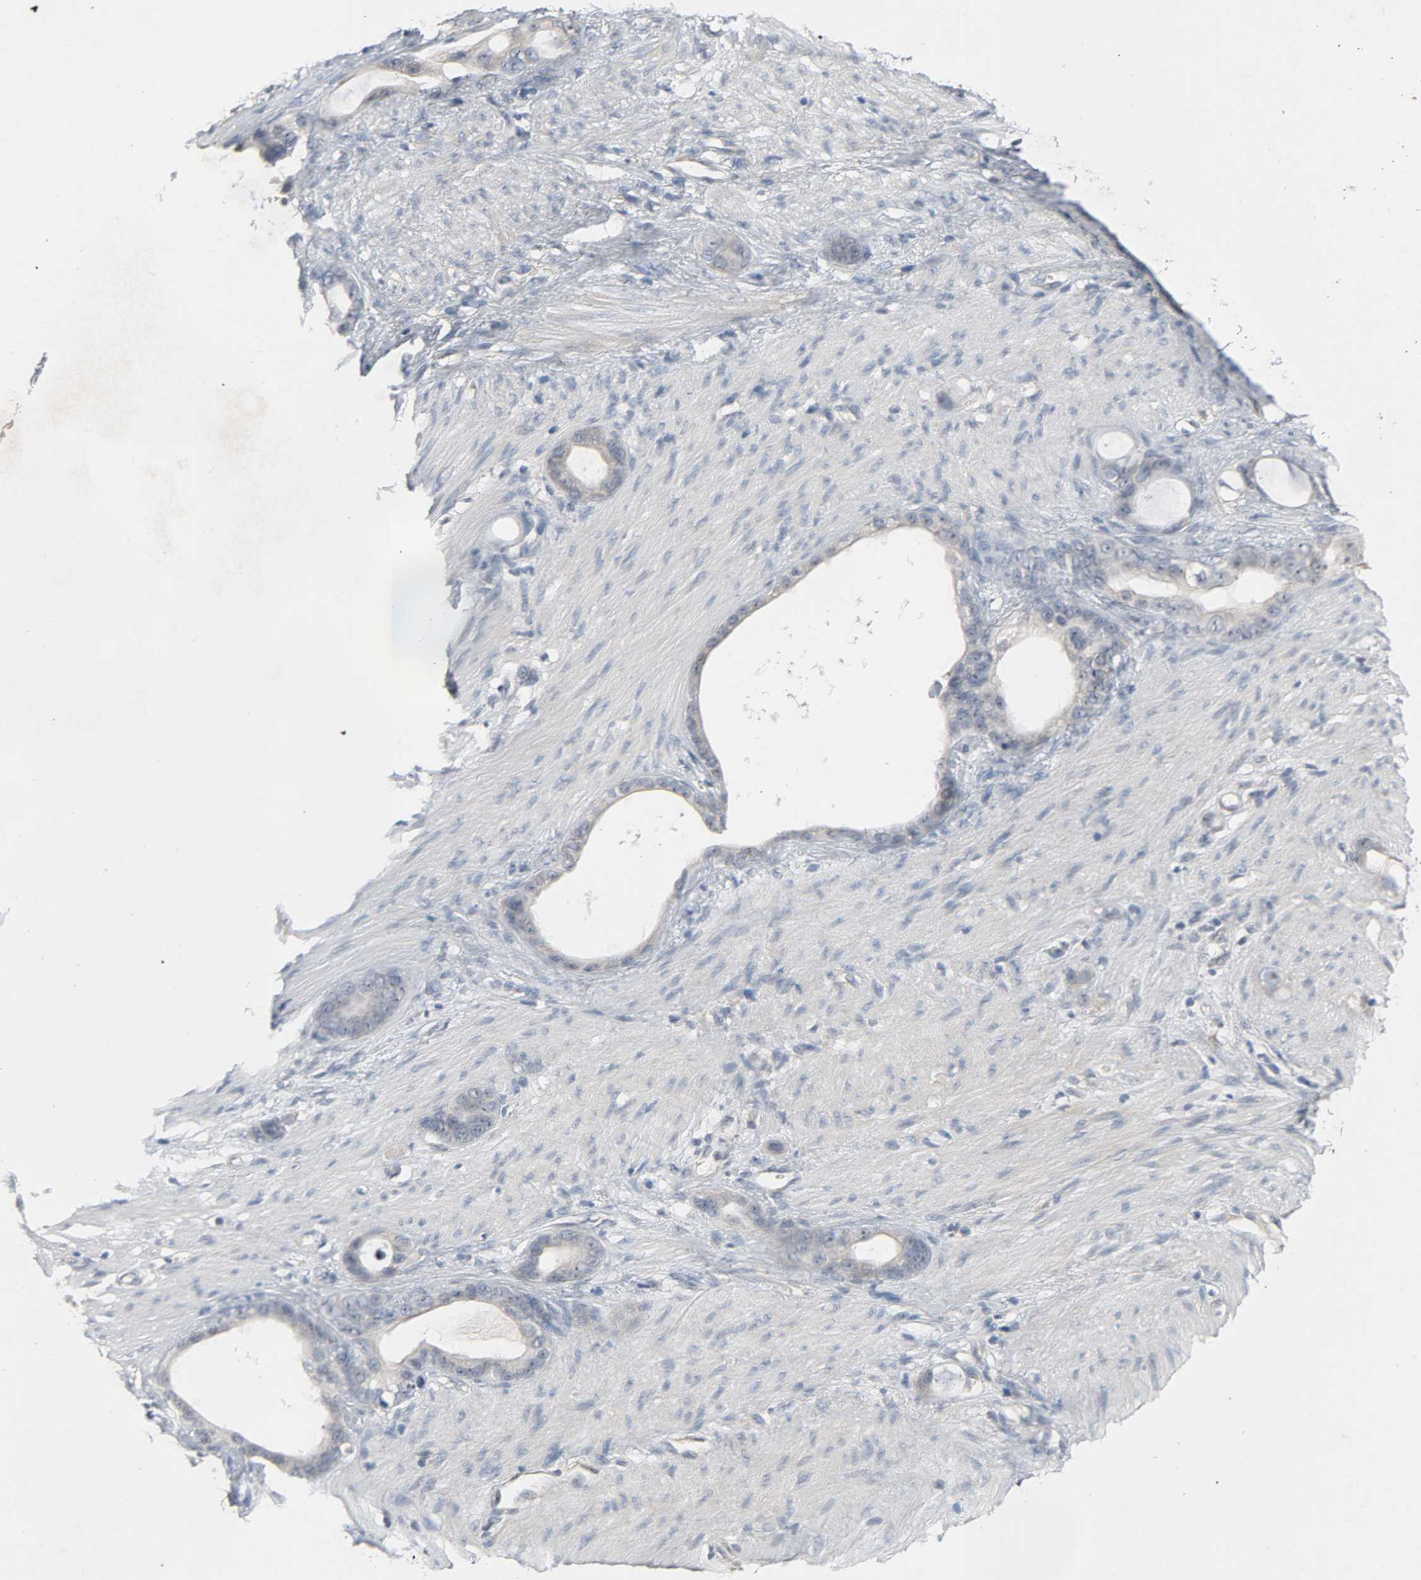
{"staining": {"intensity": "weak", "quantity": "25%-75%", "location": "cytoplasmic/membranous"}, "tissue": "stomach cancer", "cell_type": "Tumor cells", "image_type": "cancer", "snomed": [{"axis": "morphology", "description": "Adenocarcinoma, NOS"}, {"axis": "topography", "description": "Stomach"}], "caption": "Immunohistochemistry micrograph of stomach cancer (adenocarcinoma) stained for a protein (brown), which demonstrates low levels of weak cytoplasmic/membranous staining in approximately 25%-75% of tumor cells.", "gene": "CD4", "patient": {"sex": "female", "age": 75}}